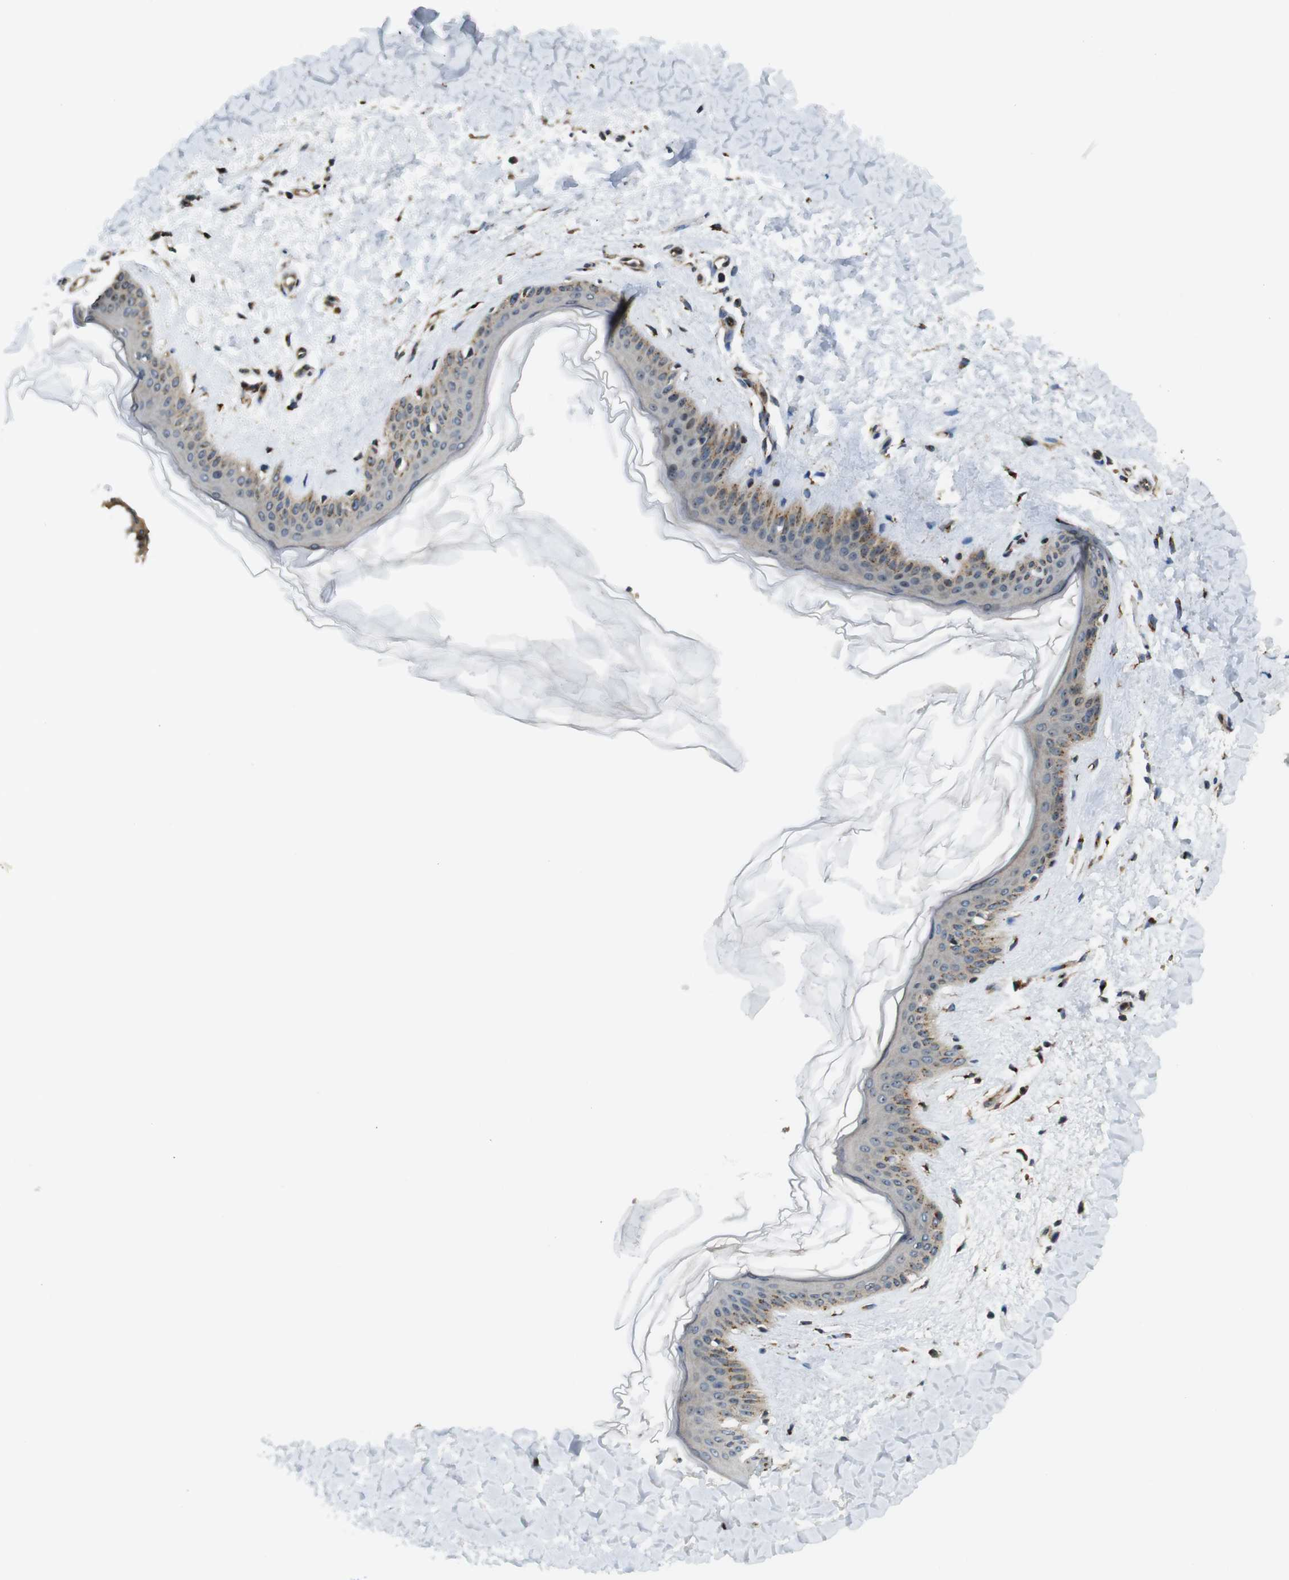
{"staining": {"intensity": "moderate", "quantity": ">75%", "location": "cytoplasmic/membranous"}, "tissue": "skin", "cell_type": "Fibroblasts", "image_type": "normal", "snomed": [{"axis": "morphology", "description": "Normal tissue, NOS"}, {"axis": "topography", "description": "Skin"}], "caption": "About >75% of fibroblasts in unremarkable human skin reveal moderate cytoplasmic/membranous protein expression as visualized by brown immunohistochemical staining.", "gene": "TMEM143", "patient": {"sex": "female", "age": 41}}